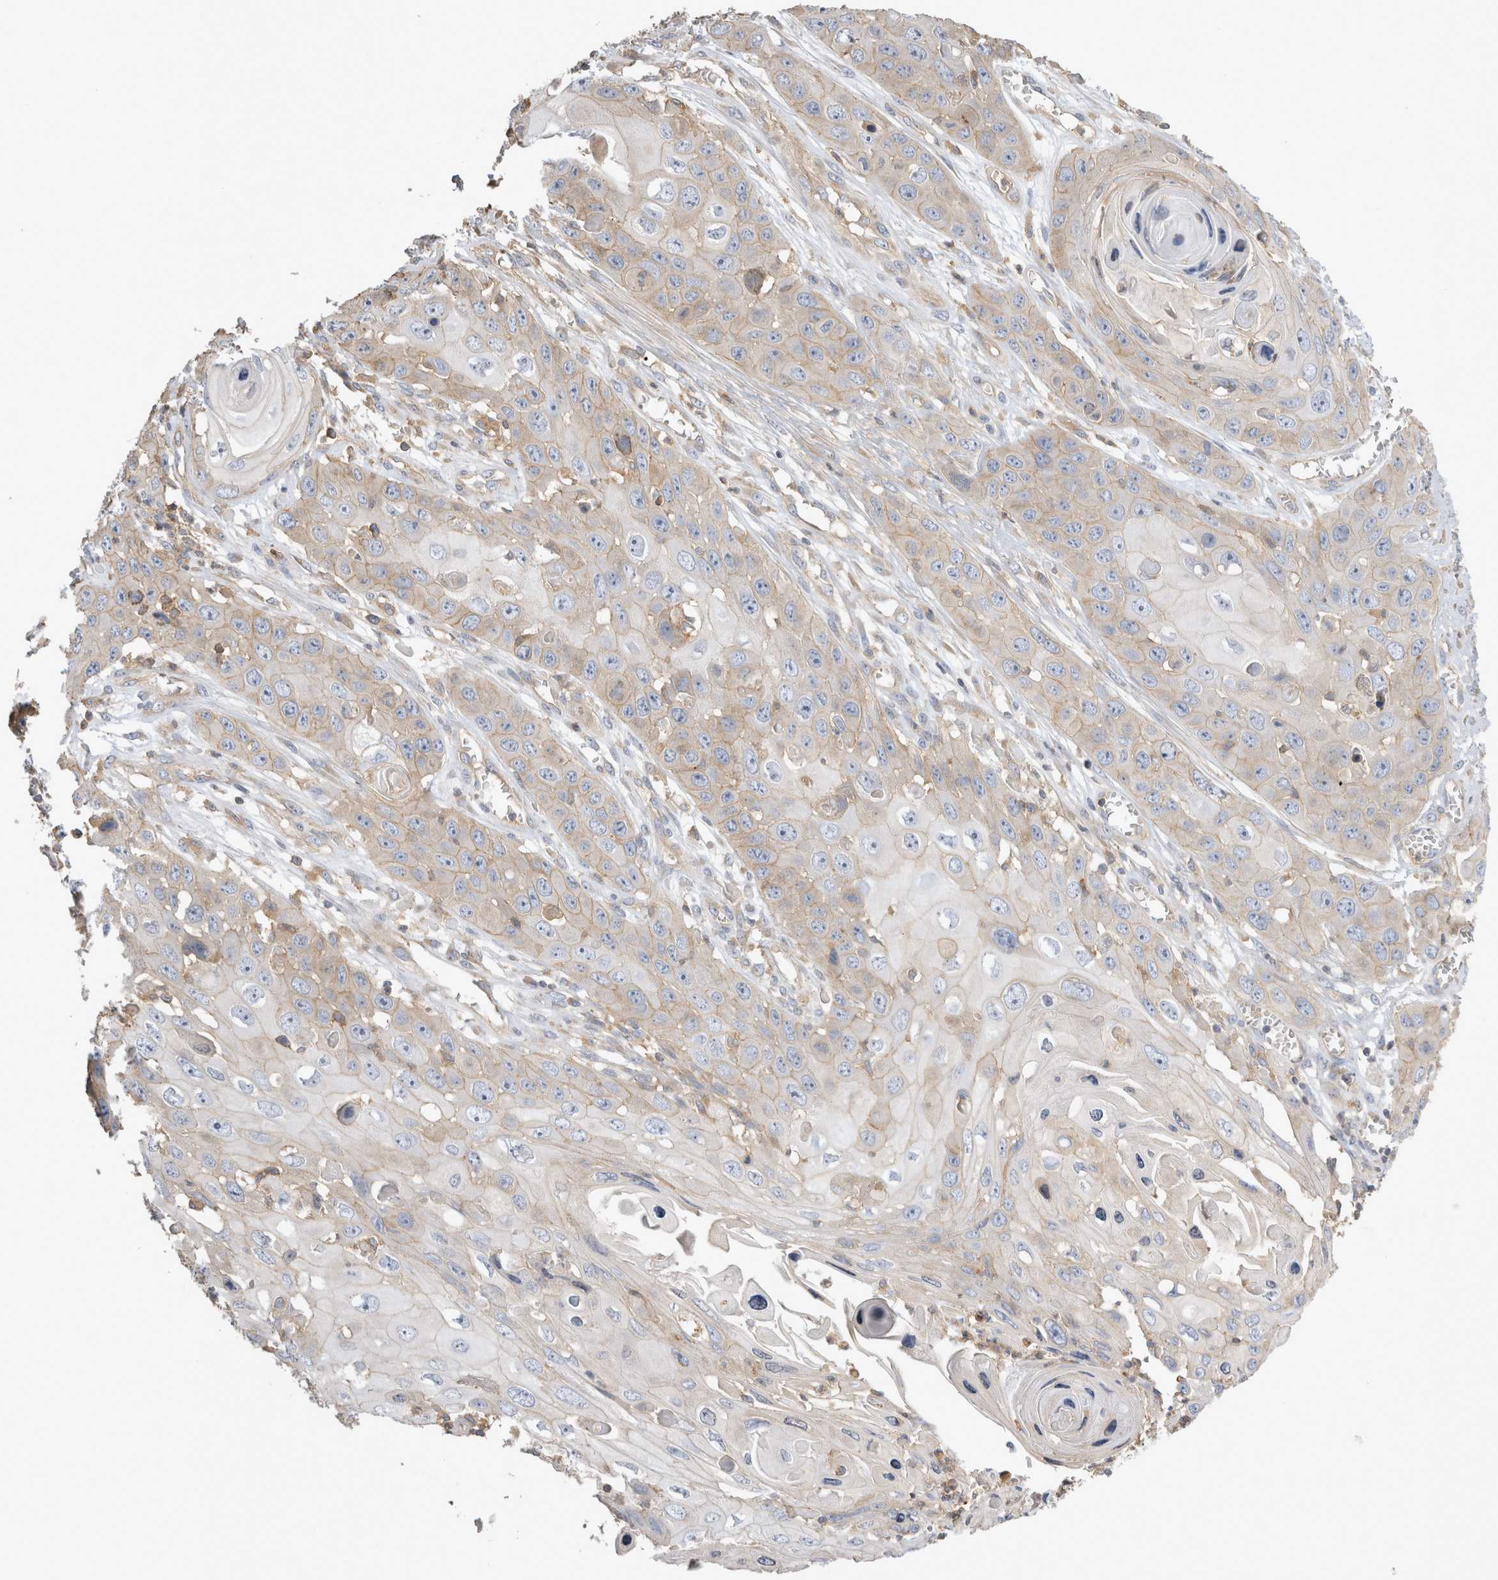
{"staining": {"intensity": "weak", "quantity": "<25%", "location": "cytoplasmic/membranous"}, "tissue": "skin cancer", "cell_type": "Tumor cells", "image_type": "cancer", "snomed": [{"axis": "morphology", "description": "Squamous cell carcinoma, NOS"}, {"axis": "topography", "description": "Skin"}], "caption": "Tumor cells are negative for brown protein staining in skin cancer (squamous cell carcinoma).", "gene": "CHMP6", "patient": {"sex": "male", "age": 55}}